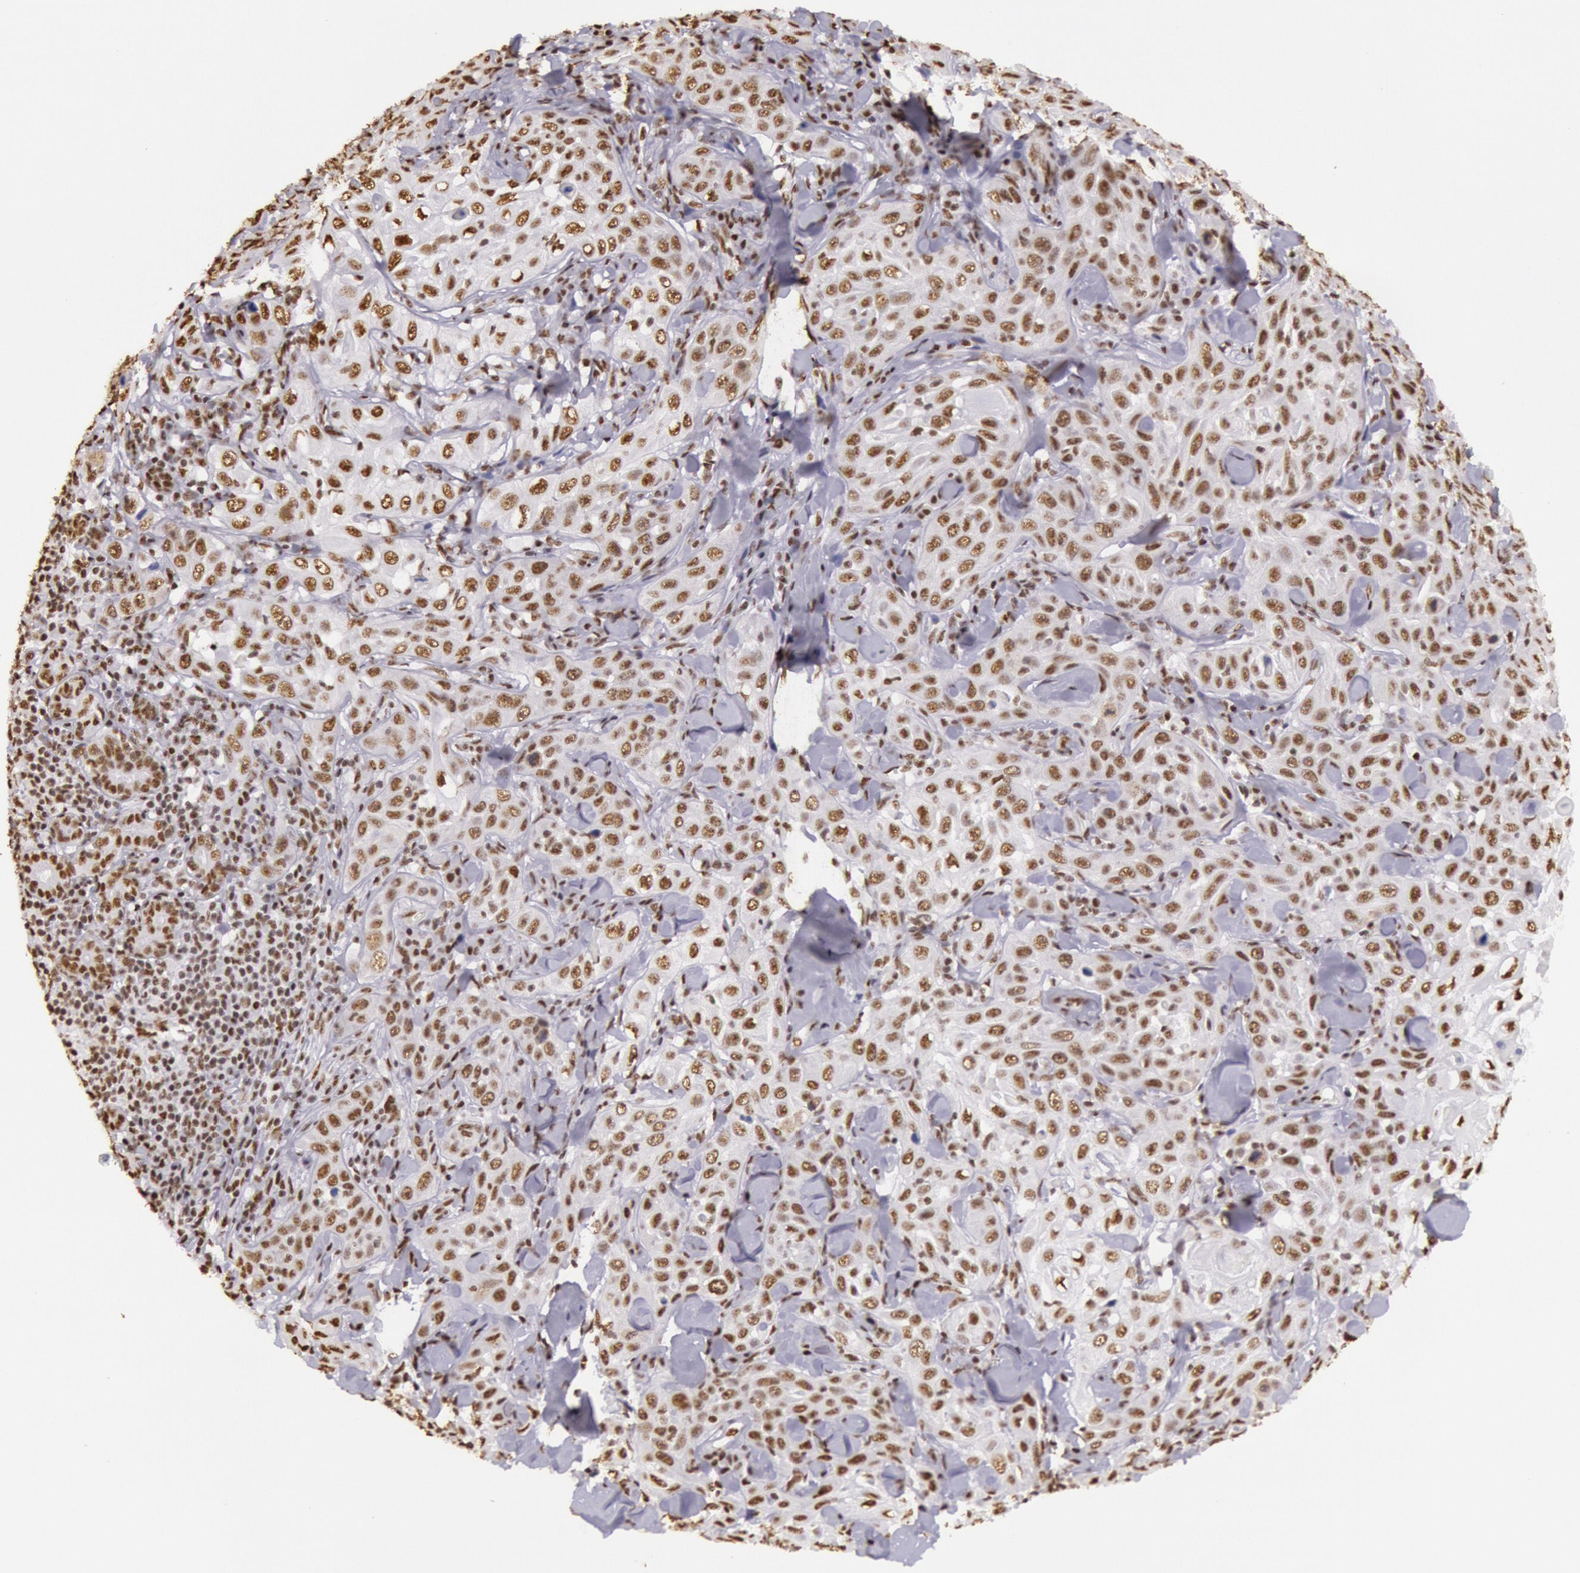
{"staining": {"intensity": "moderate", "quantity": ">75%", "location": "nuclear"}, "tissue": "skin cancer", "cell_type": "Tumor cells", "image_type": "cancer", "snomed": [{"axis": "morphology", "description": "Squamous cell carcinoma, NOS"}, {"axis": "topography", "description": "Skin"}], "caption": "Immunohistochemical staining of human squamous cell carcinoma (skin) displays medium levels of moderate nuclear expression in approximately >75% of tumor cells.", "gene": "HNRNPH2", "patient": {"sex": "male", "age": 84}}